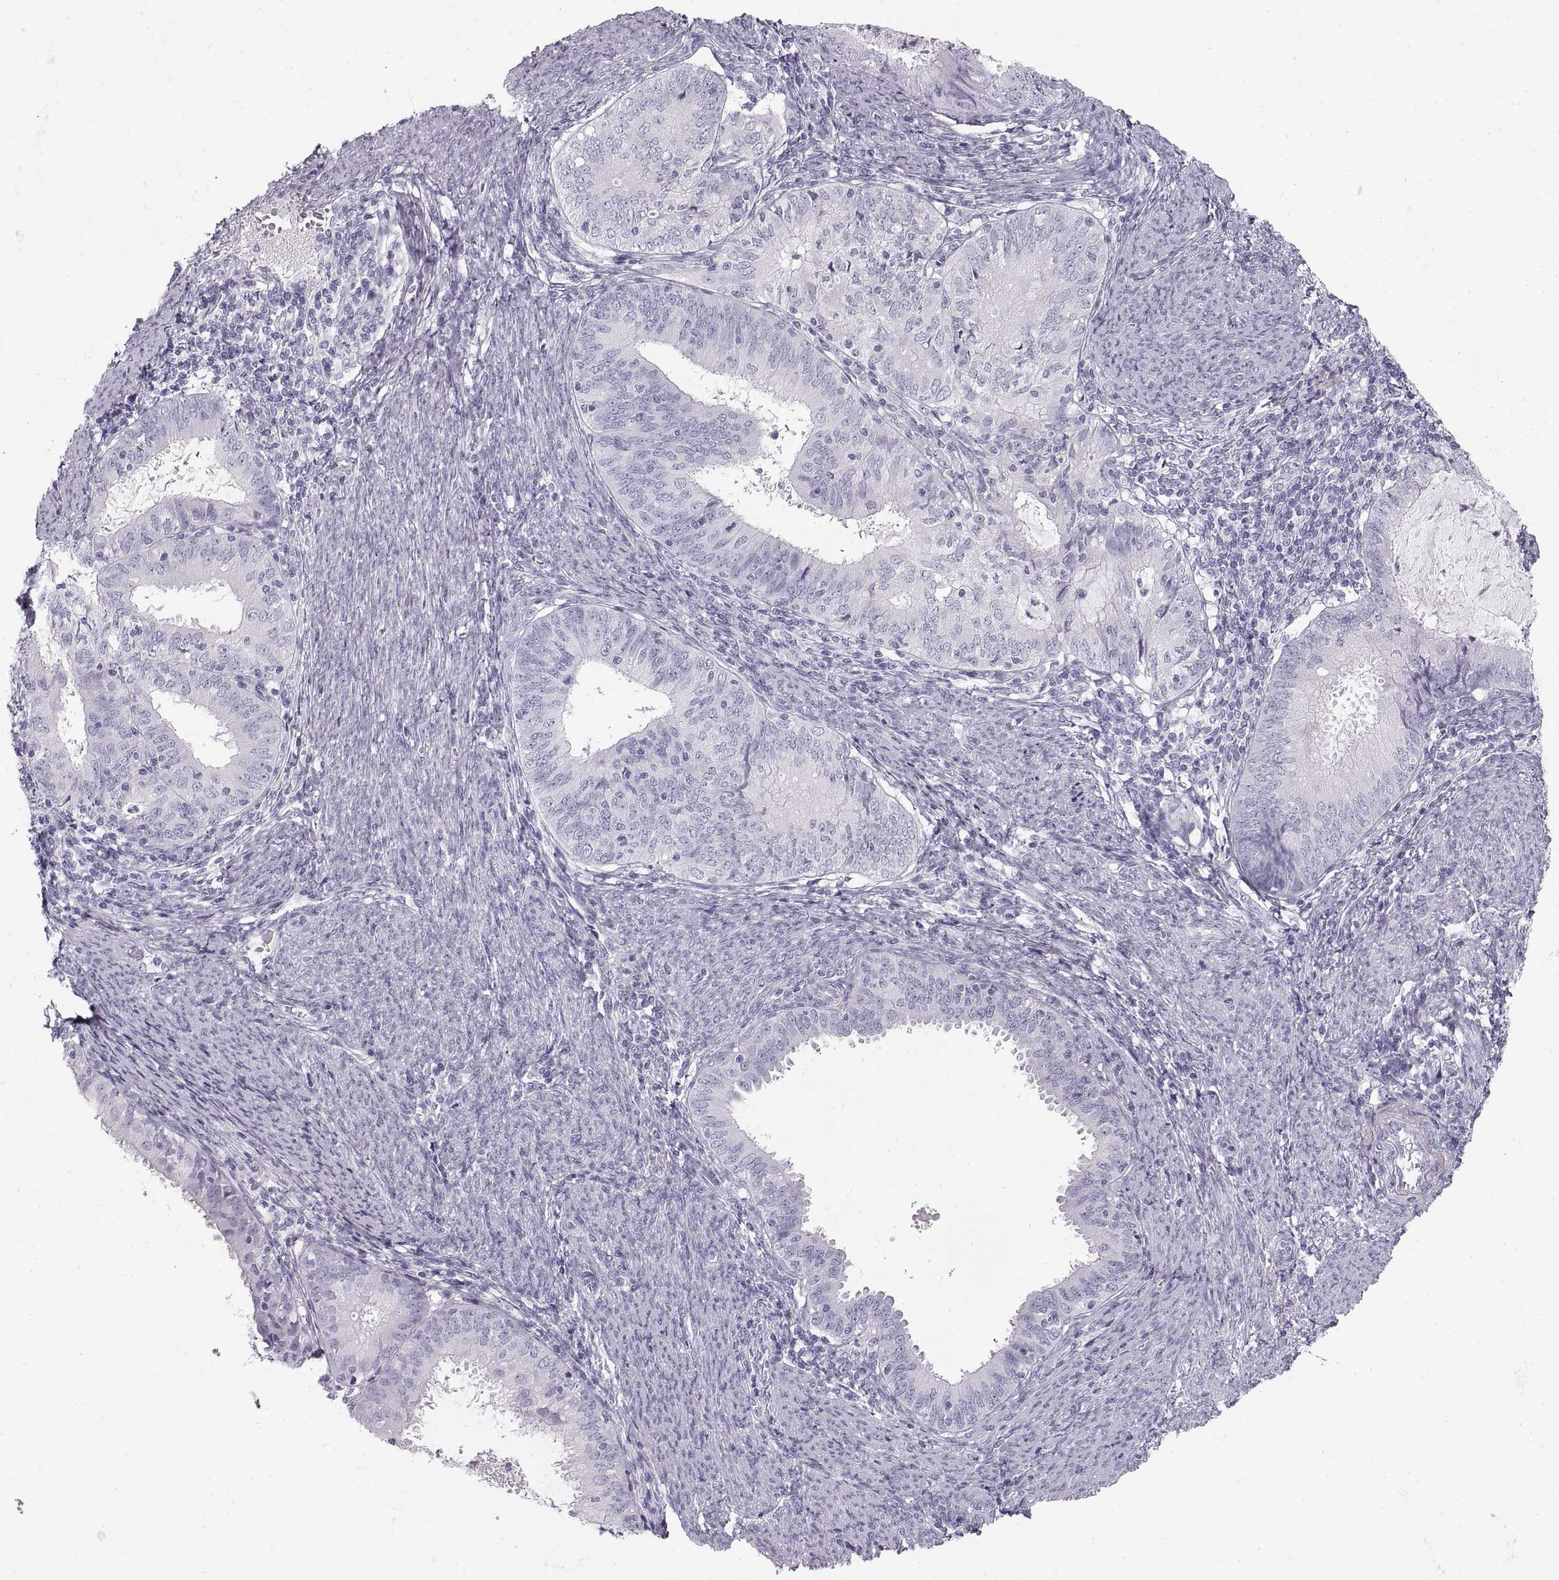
{"staining": {"intensity": "negative", "quantity": "none", "location": "none"}, "tissue": "endometrial cancer", "cell_type": "Tumor cells", "image_type": "cancer", "snomed": [{"axis": "morphology", "description": "Adenocarcinoma, NOS"}, {"axis": "topography", "description": "Endometrium"}], "caption": "DAB (3,3'-diaminobenzidine) immunohistochemical staining of endometrial cancer (adenocarcinoma) reveals no significant expression in tumor cells.", "gene": "CRYAA", "patient": {"sex": "female", "age": 57}}